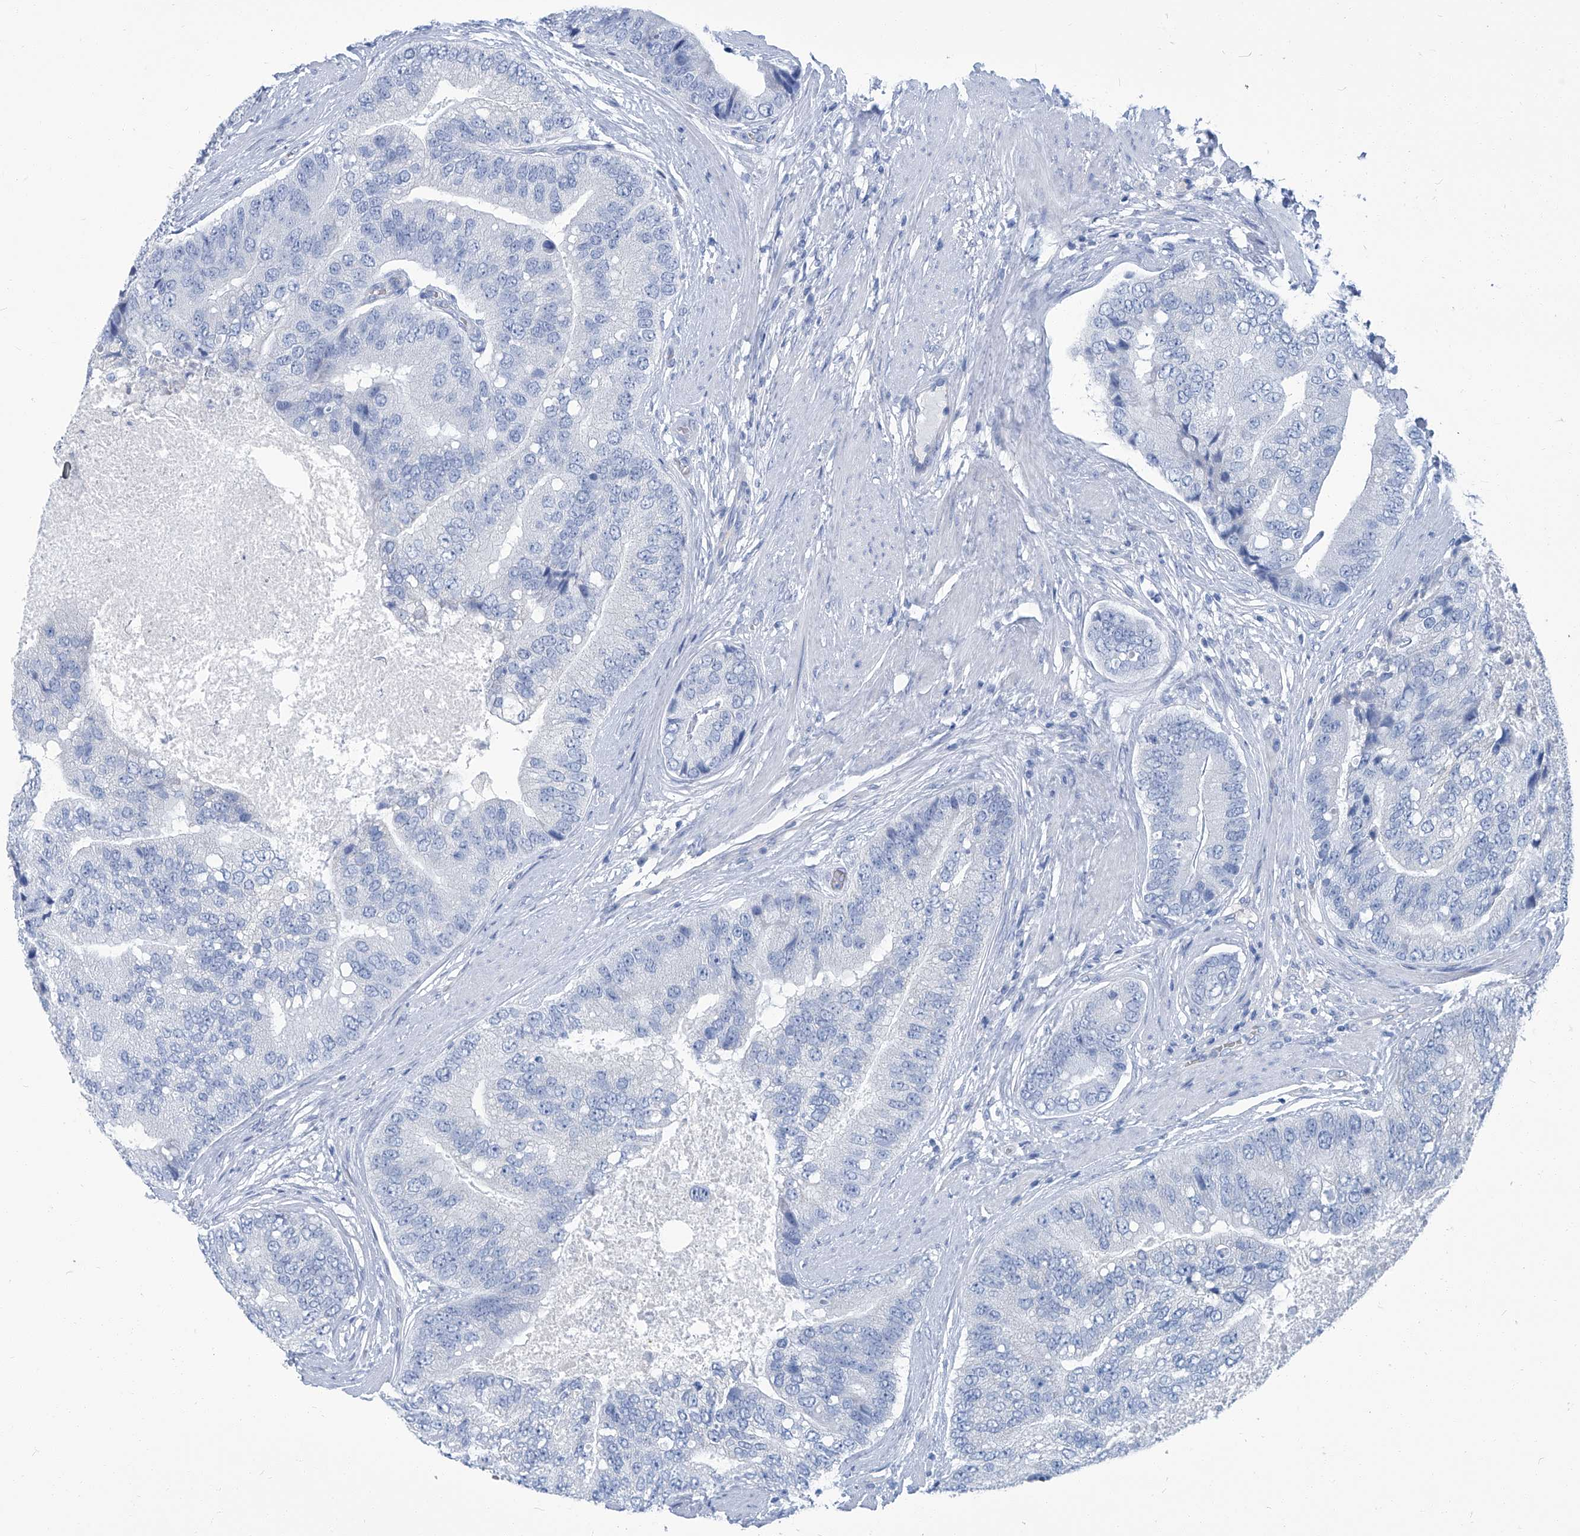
{"staining": {"intensity": "negative", "quantity": "none", "location": "none"}, "tissue": "prostate cancer", "cell_type": "Tumor cells", "image_type": "cancer", "snomed": [{"axis": "morphology", "description": "Adenocarcinoma, High grade"}, {"axis": "topography", "description": "Prostate"}], "caption": "IHC image of human prostate cancer stained for a protein (brown), which exhibits no expression in tumor cells.", "gene": "PFKL", "patient": {"sex": "male", "age": 70}}